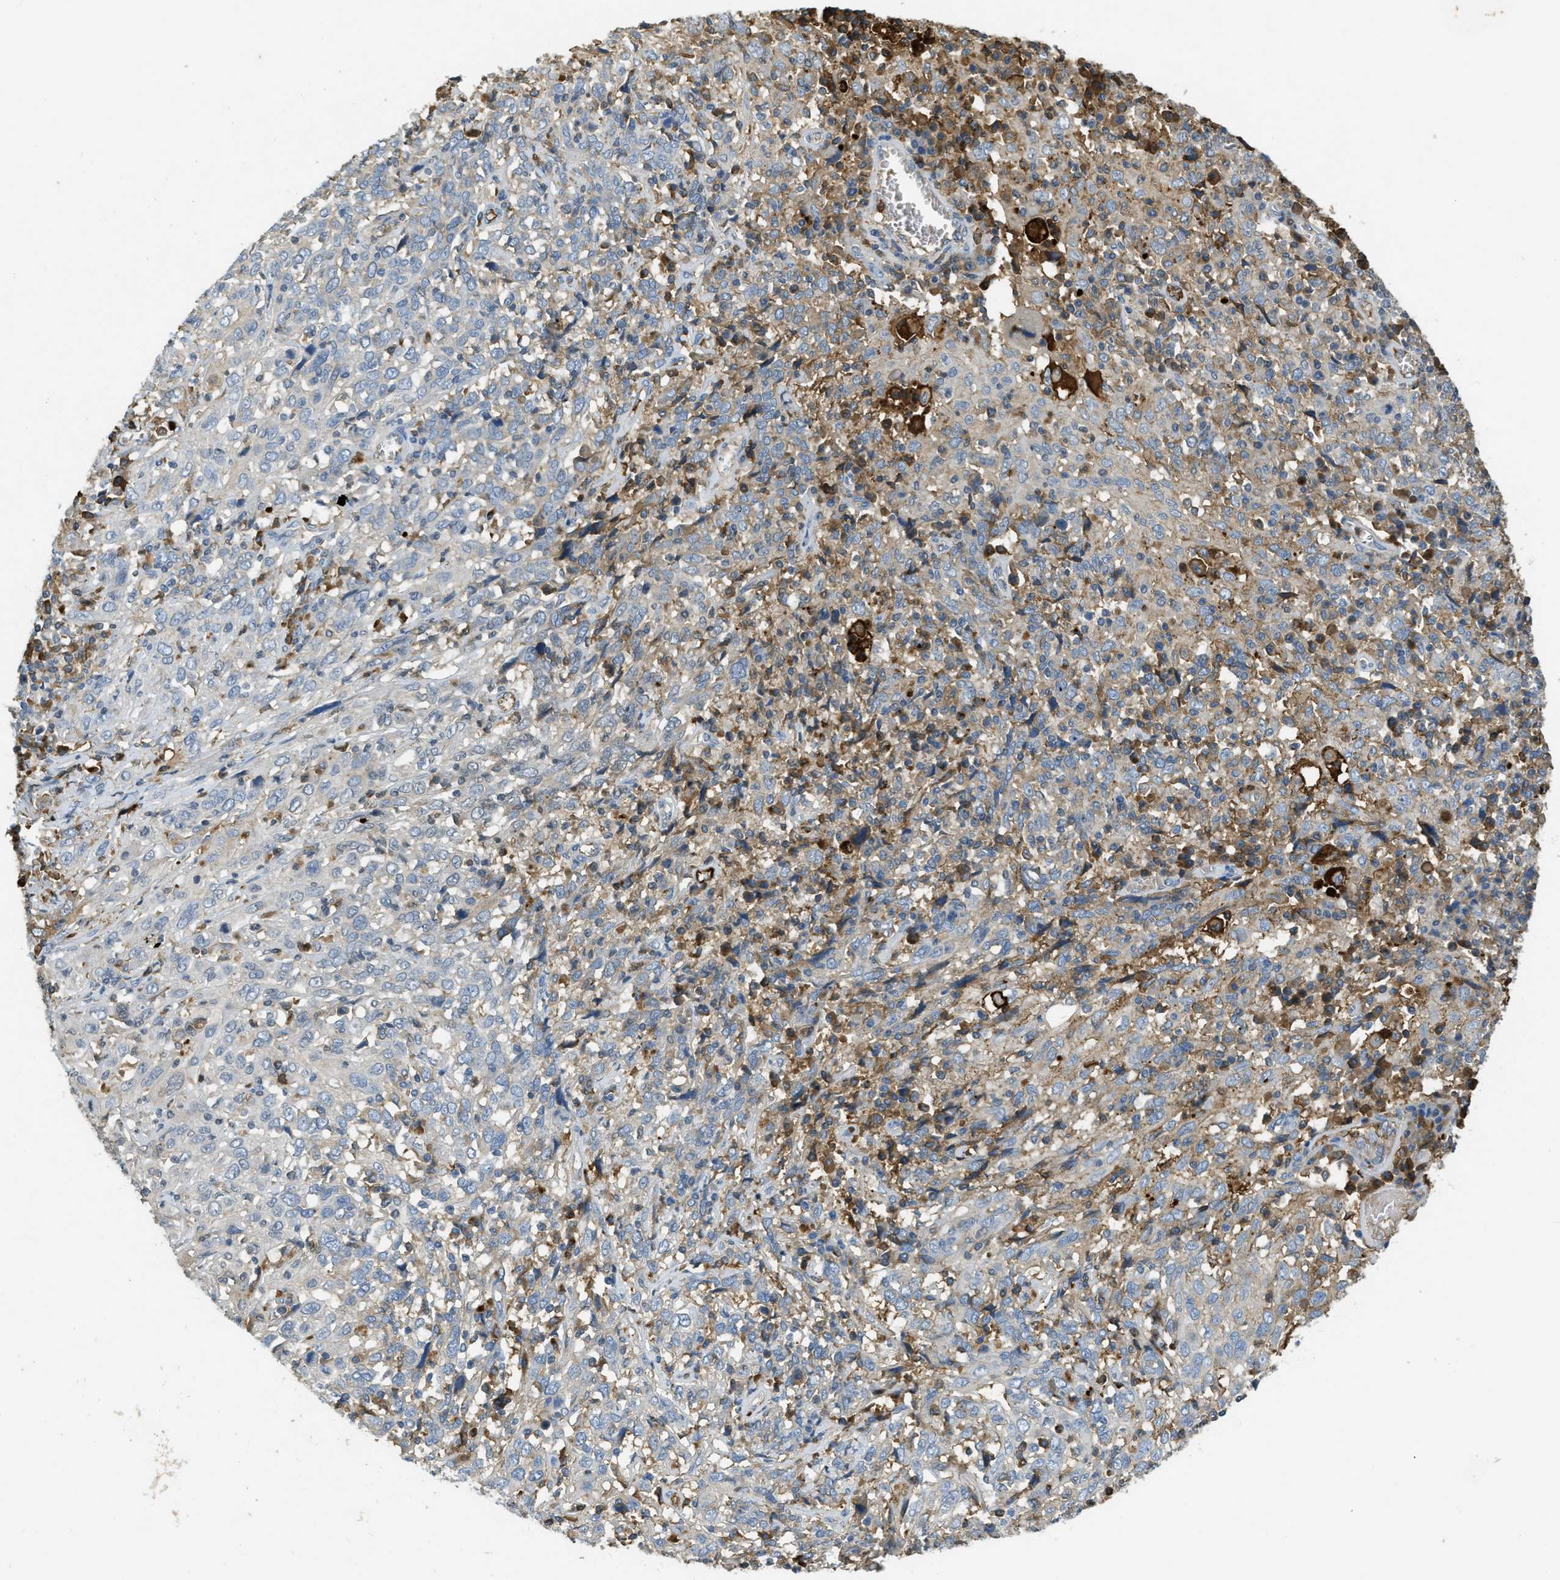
{"staining": {"intensity": "weak", "quantity": "<25%", "location": "cytoplasmic/membranous"}, "tissue": "cervical cancer", "cell_type": "Tumor cells", "image_type": "cancer", "snomed": [{"axis": "morphology", "description": "Squamous cell carcinoma, NOS"}, {"axis": "topography", "description": "Cervix"}], "caption": "This is an immunohistochemistry micrograph of human cervical cancer (squamous cell carcinoma). There is no expression in tumor cells.", "gene": "PRTN3", "patient": {"sex": "female", "age": 46}}